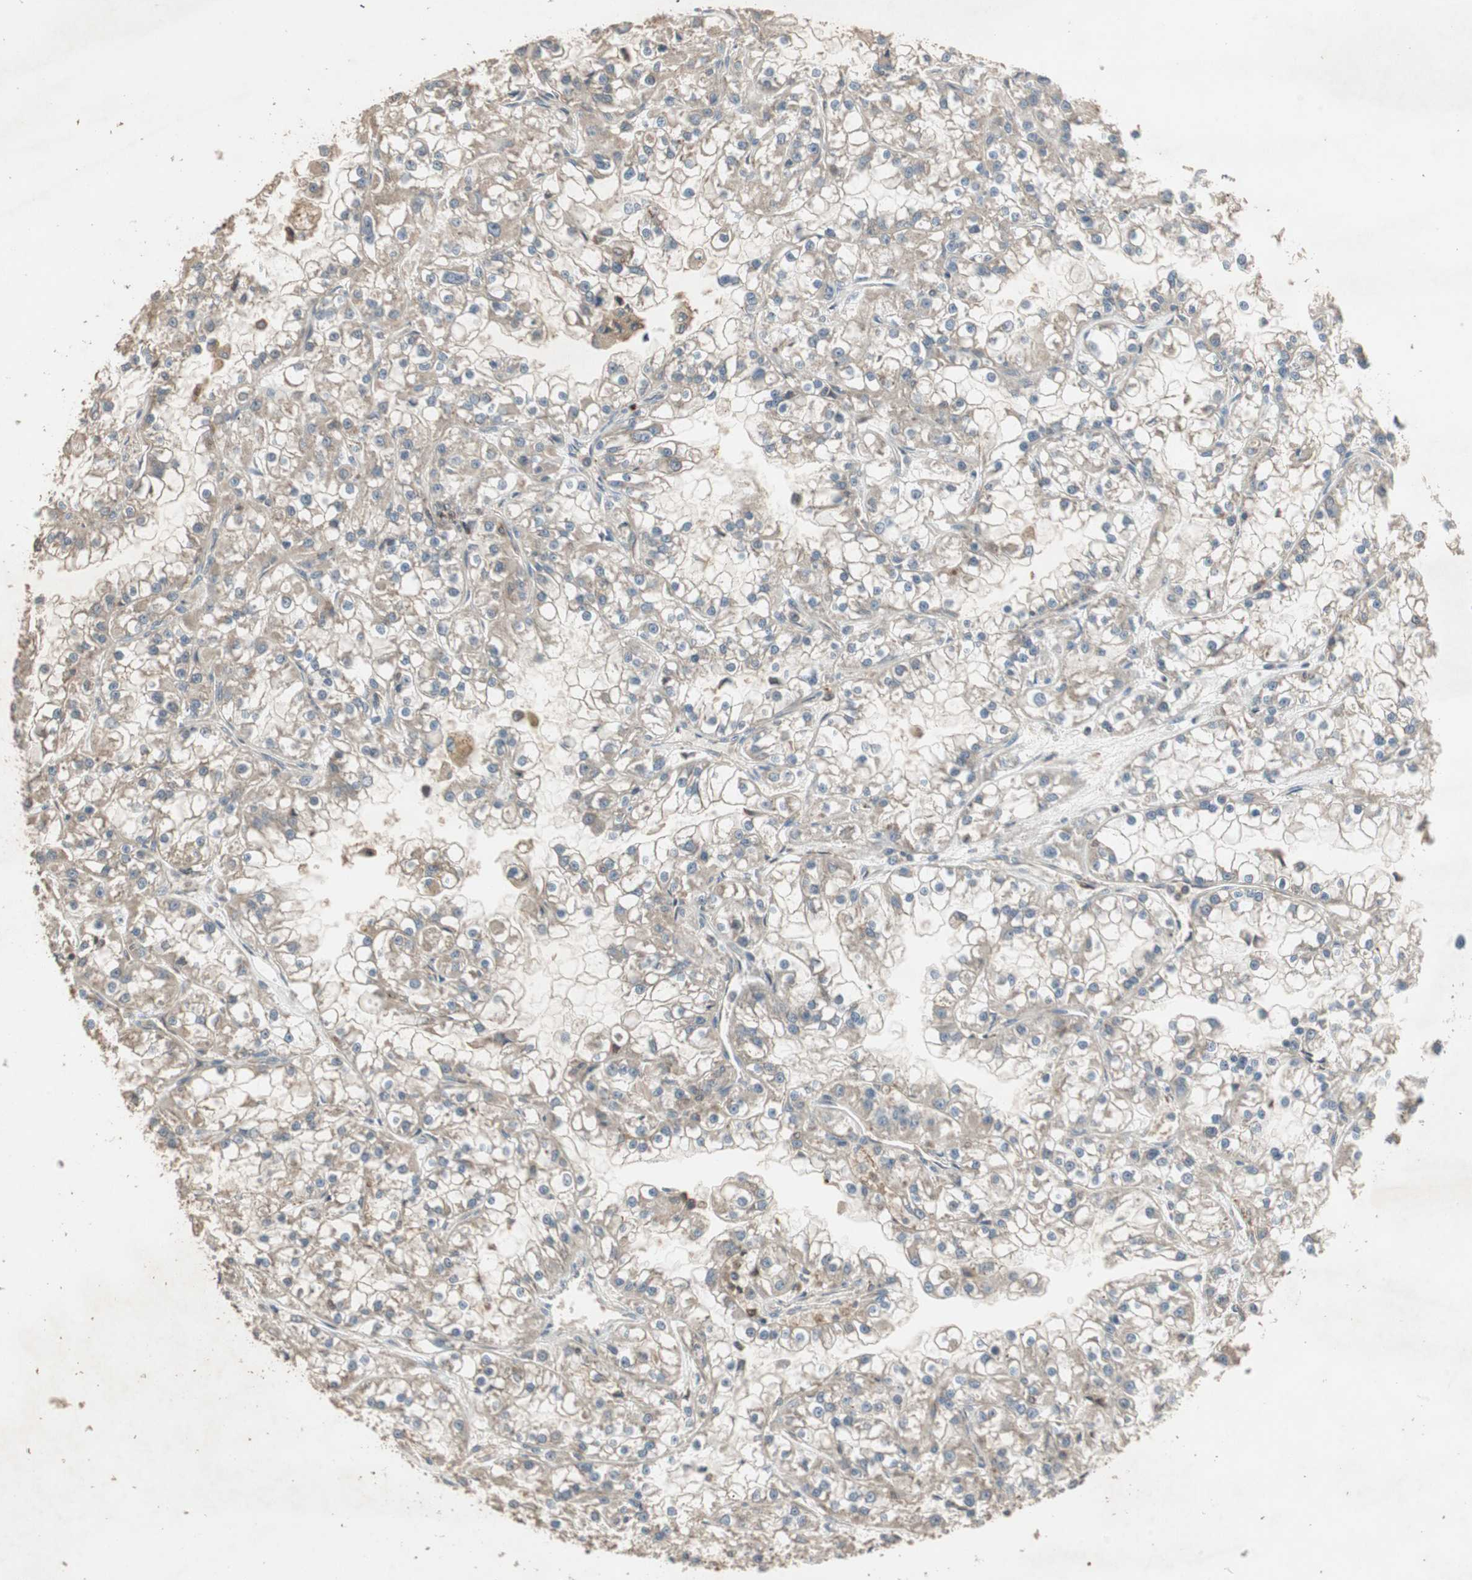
{"staining": {"intensity": "moderate", "quantity": ">75%", "location": "cytoplasmic/membranous"}, "tissue": "renal cancer", "cell_type": "Tumor cells", "image_type": "cancer", "snomed": [{"axis": "morphology", "description": "Adenocarcinoma, NOS"}, {"axis": "topography", "description": "Kidney"}], "caption": "This is a histology image of immunohistochemistry (IHC) staining of renal adenocarcinoma, which shows moderate positivity in the cytoplasmic/membranous of tumor cells.", "gene": "UBAC1", "patient": {"sex": "female", "age": 52}}